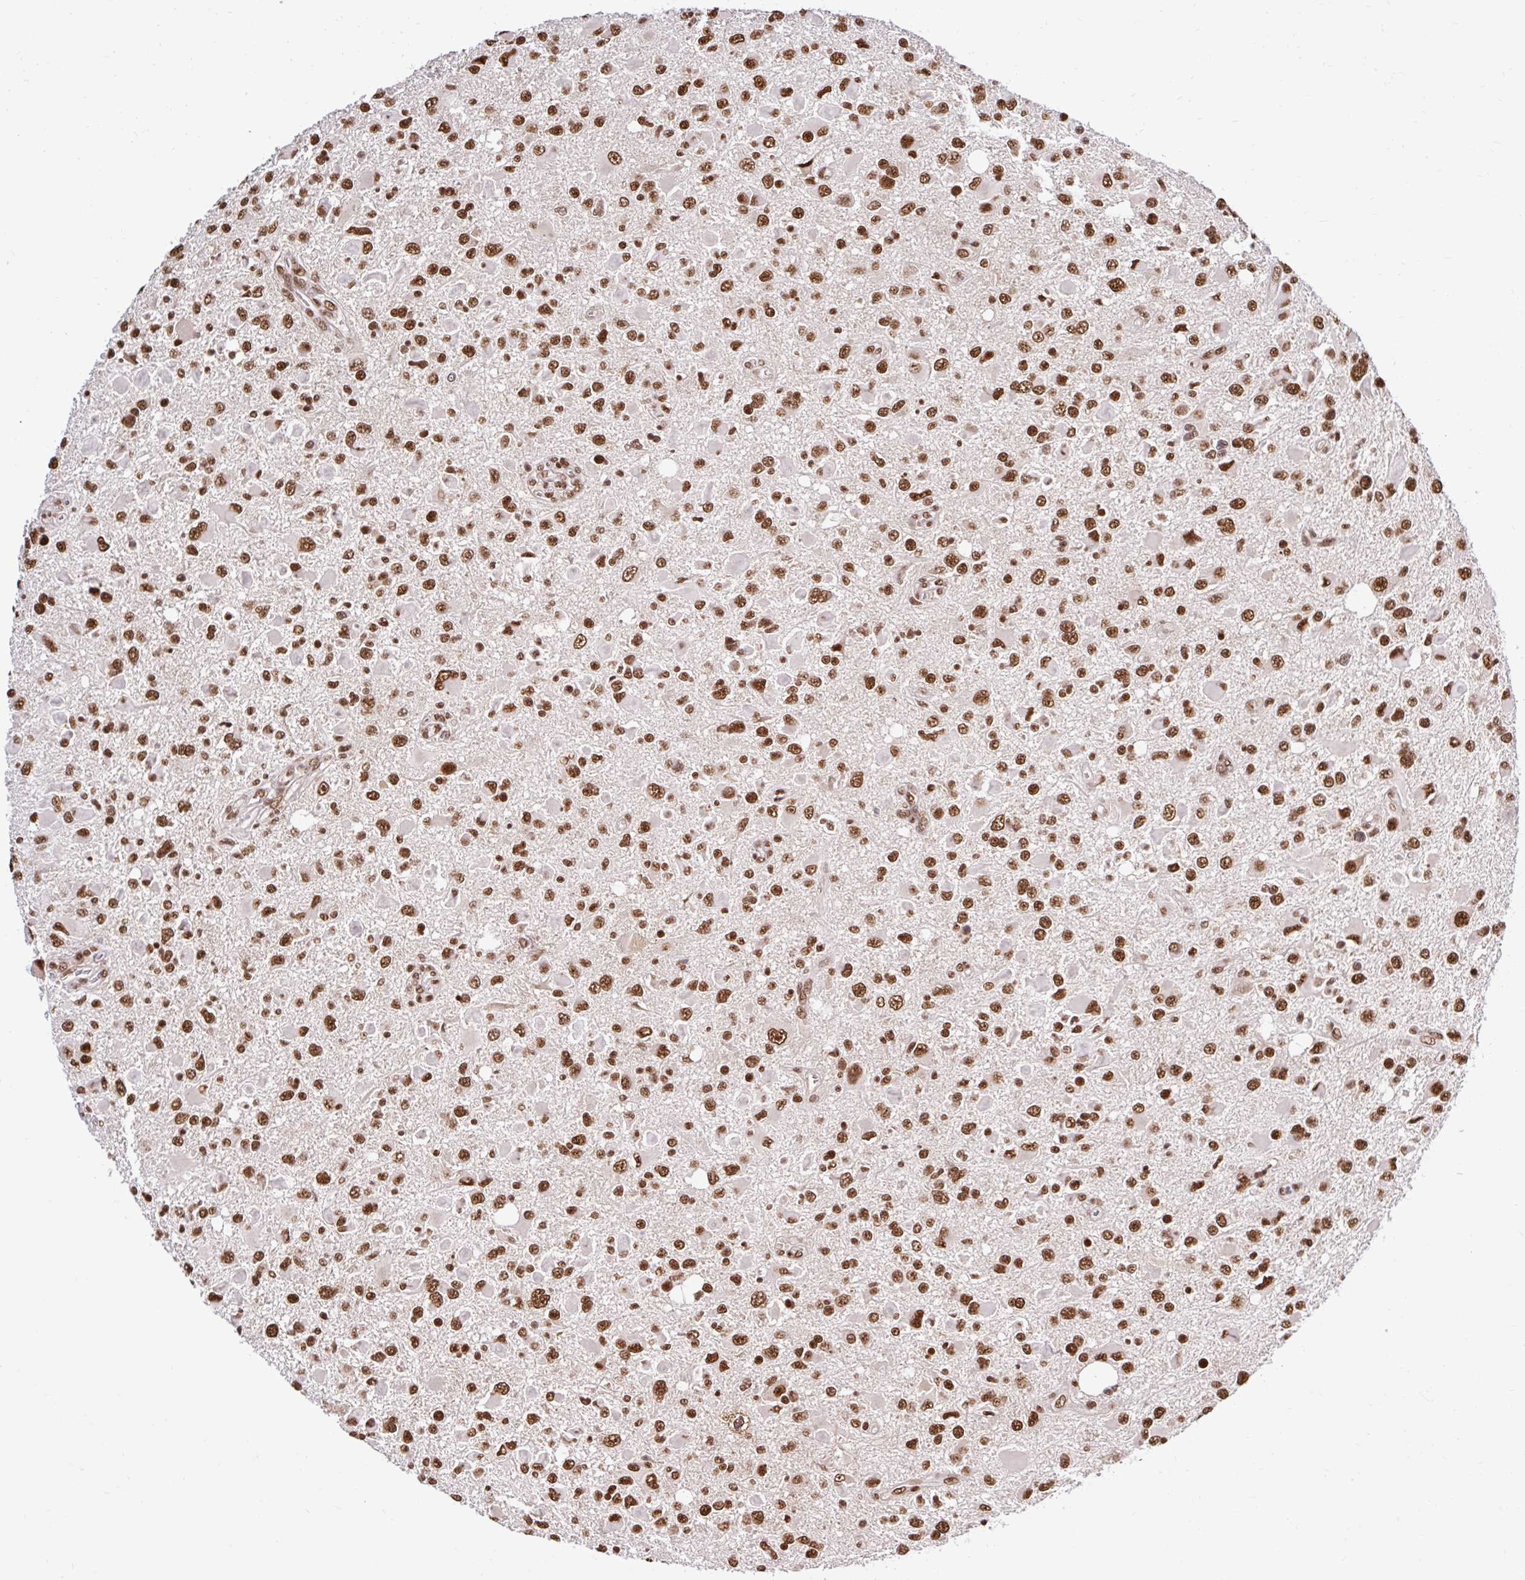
{"staining": {"intensity": "strong", "quantity": ">75%", "location": "nuclear"}, "tissue": "glioma", "cell_type": "Tumor cells", "image_type": "cancer", "snomed": [{"axis": "morphology", "description": "Glioma, malignant, High grade"}, {"axis": "topography", "description": "Brain"}], "caption": "A high-resolution micrograph shows immunohistochemistry (IHC) staining of glioma, which exhibits strong nuclear staining in approximately >75% of tumor cells.", "gene": "ABCA9", "patient": {"sex": "male", "age": 53}}